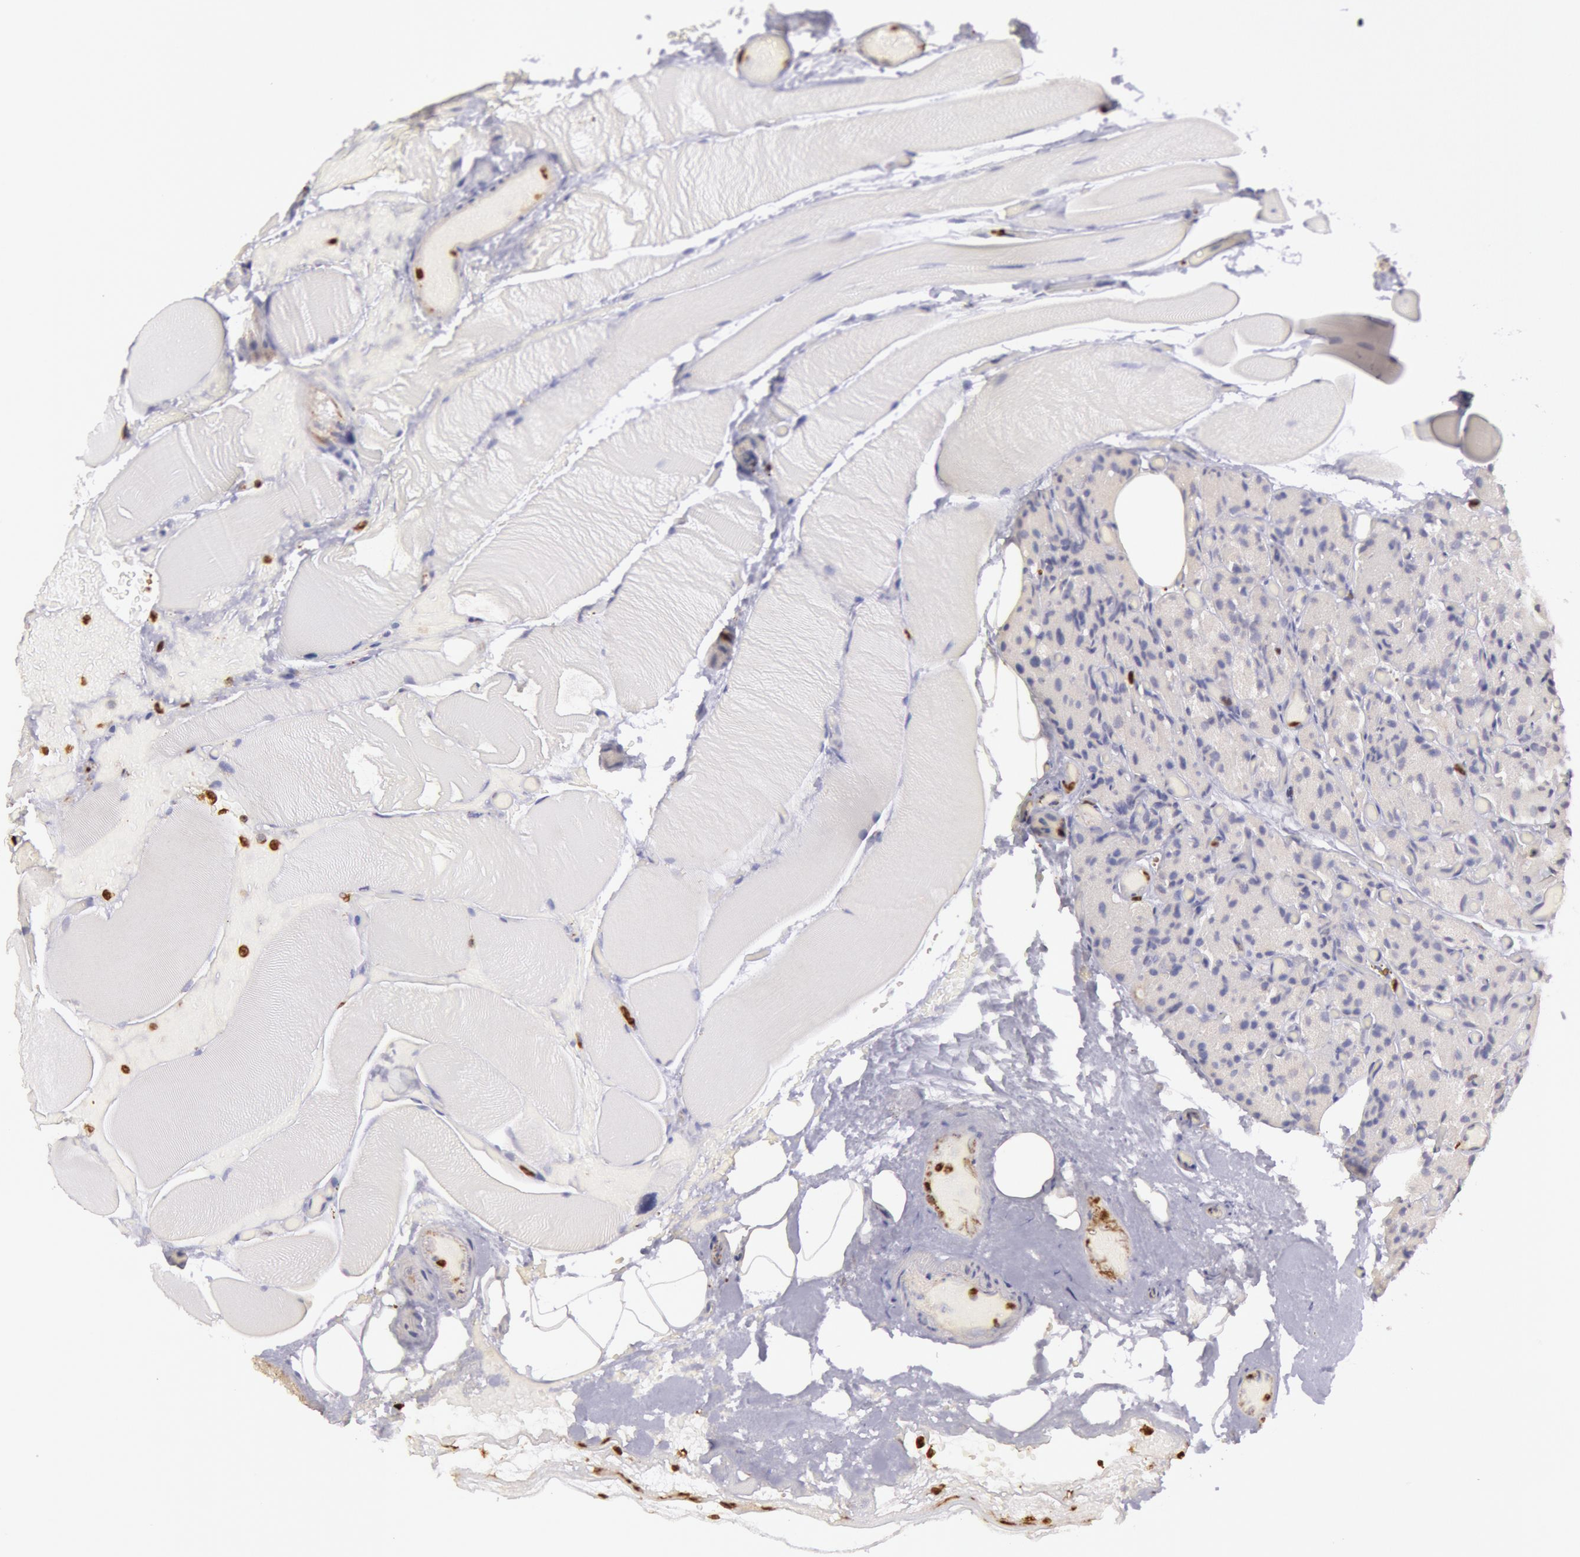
{"staining": {"intensity": "negative", "quantity": "none", "location": "none"}, "tissue": "parathyroid gland", "cell_type": "Glandular cells", "image_type": "normal", "snomed": [{"axis": "morphology", "description": "Normal tissue, NOS"}, {"axis": "topography", "description": "Skeletal muscle"}, {"axis": "topography", "description": "Parathyroid gland"}], "caption": "Glandular cells are negative for brown protein staining in unremarkable parathyroid gland. The staining was performed using DAB (3,3'-diaminobenzidine) to visualize the protein expression in brown, while the nuclei were stained in blue with hematoxylin (Magnification: 20x).", "gene": "RAB27A", "patient": {"sex": "female", "age": 37}}